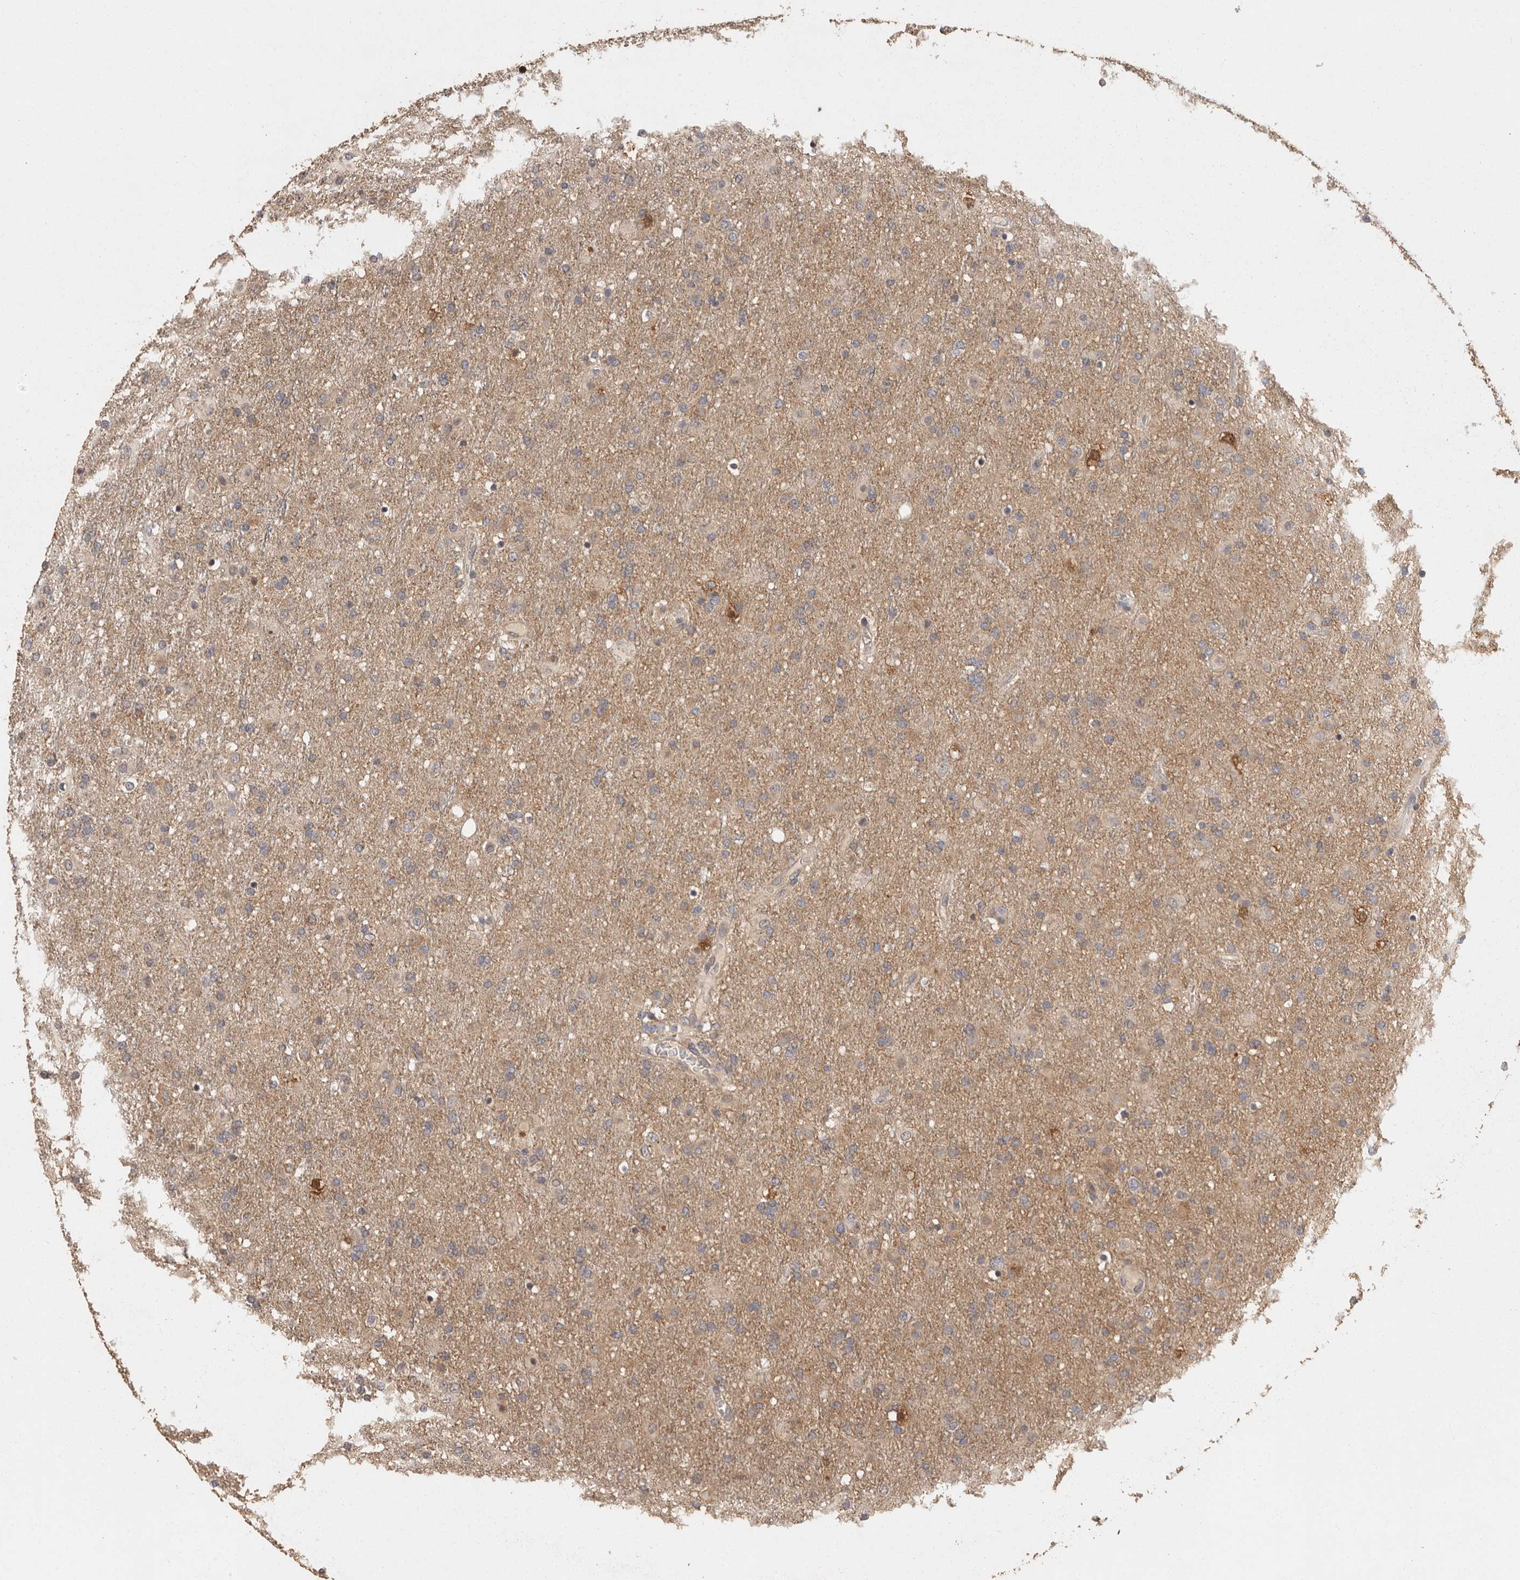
{"staining": {"intensity": "weak", "quantity": ">75%", "location": "cytoplasmic/membranous"}, "tissue": "glioma", "cell_type": "Tumor cells", "image_type": "cancer", "snomed": [{"axis": "morphology", "description": "Glioma, malignant, Low grade"}, {"axis": "topography", "description": "Brain"}], "caption": "Malignant low-grade glioma was stained to show a protein in brown. There is low levels of weak cytoplasmic/membranous staining in approximately >75% of tumor cells.", "gene": "BAIAP2", "patient": {"sex": "male", "age": 65}}